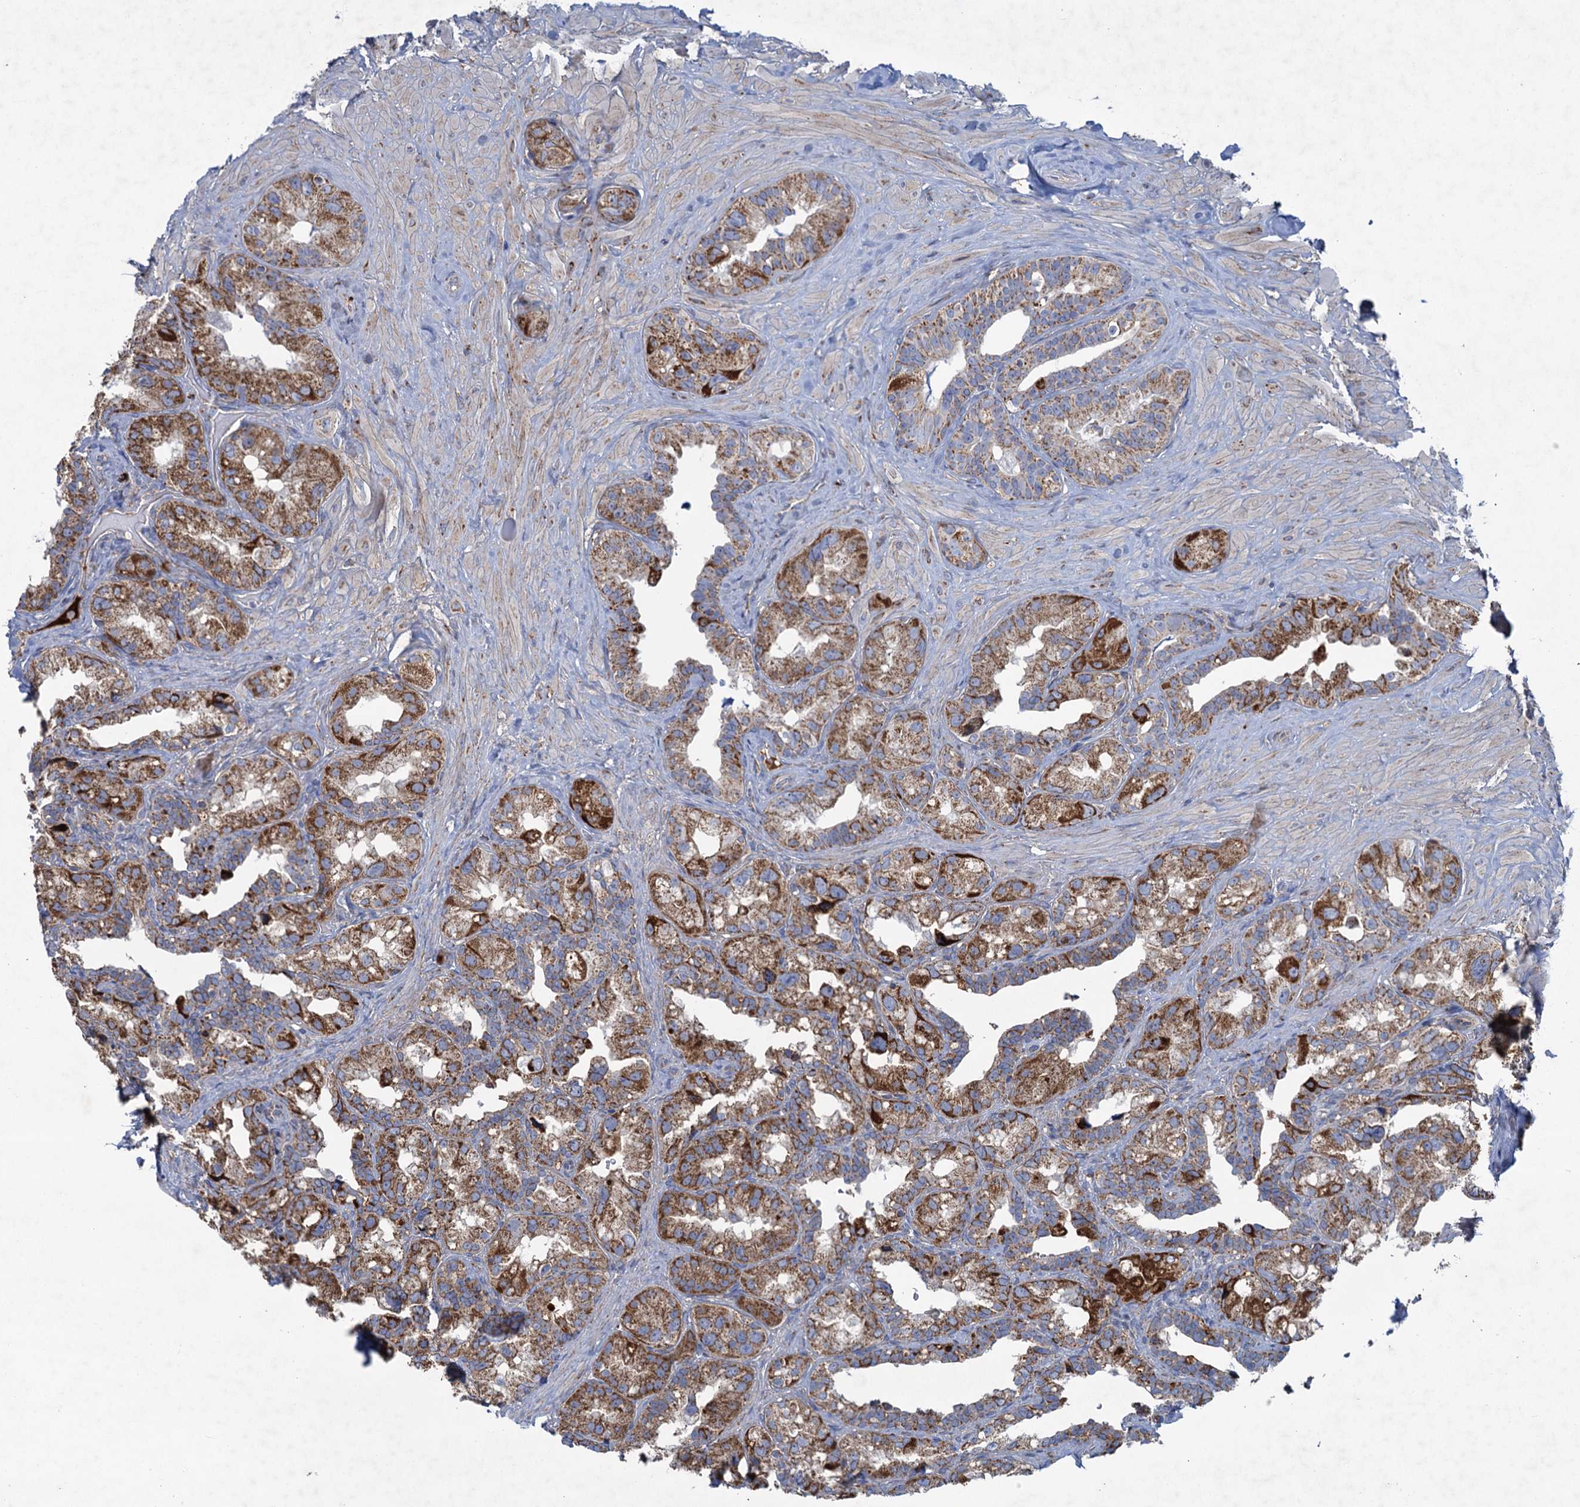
{"staining": {"intensity": "moderate", "quantity": ">75%", "location": "cytoplasmic/membranous"}, "tissue": "seminal vesicle", "cell_type": "Glandular cells", "image_type": "normal", "snomed": [{"axis": "morphology", "description": "Normal tissue, NOS"}, {"axis": "topography", "description": "Seminal veicle"}, {"axis": "topography", "description": "Peripheral nerve tissue"}], "caption": "The photomicrograph shows immunohistochemical staining of benign seminal vesicle. There is moderate cytoplasmic/membranous staining is present in about >75% of glandular cells. Using DAB (brown) and hematoxylin (blue) stains, captured at high magnification using brightfield microscopy.", "gene": "GTPBP3", "patient": {"sex": "male", "age": 67}}